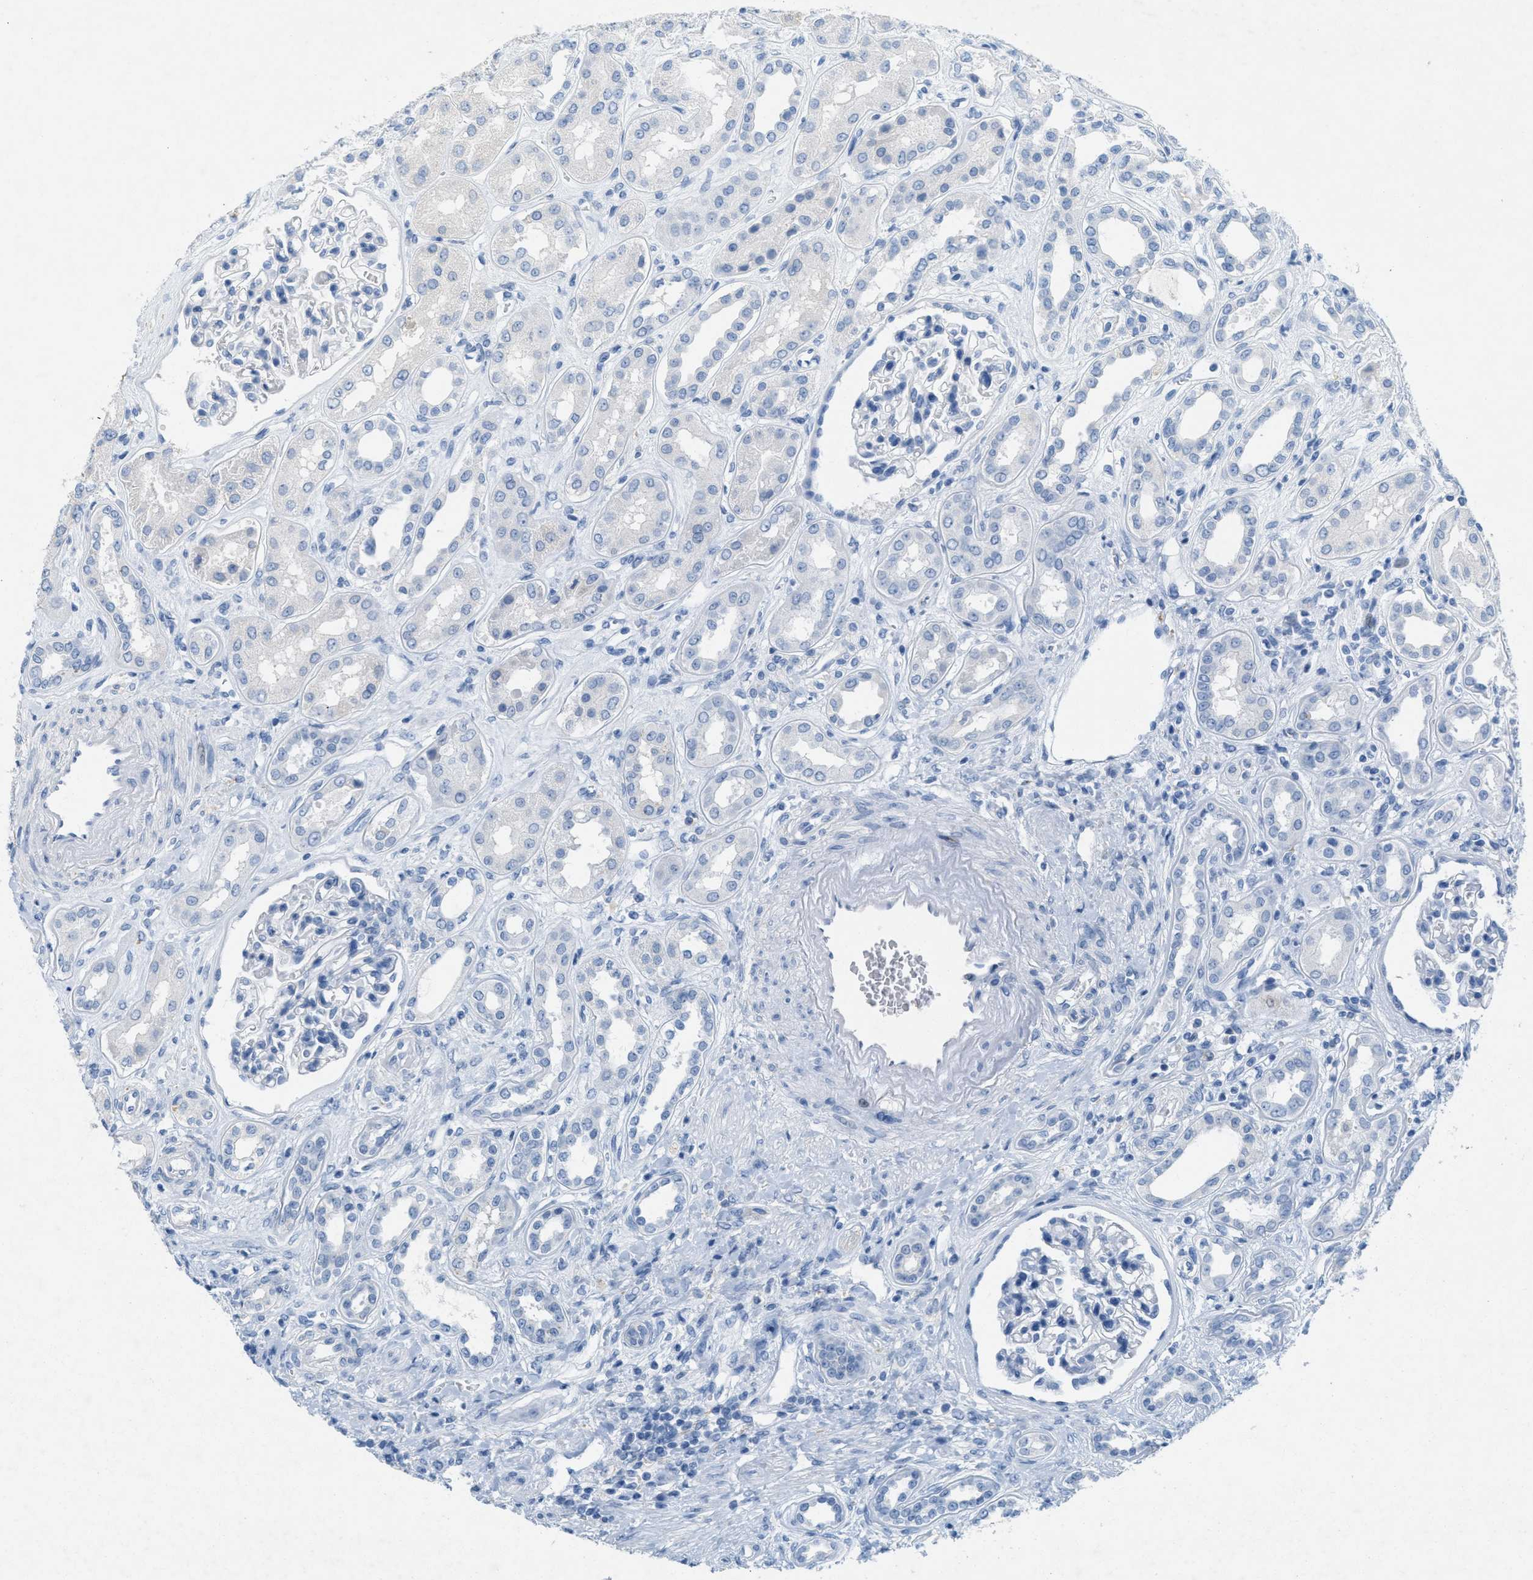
{"staining": {"intensity": "negative", "quantity": "none", "location": "none"}, "tissue": "kidney", "cell_type": "Cells in glomeruli", "image_type": "normal", "snomed": [{"axis": "morphology", "description": "Normal tissue, NOS"}, {"axis": "topography", "description": "Kidney"}], "caption": "High power microscopy micrograph of an IHC photomicrograph of unremarkable kidney, revealing no significant expression in cells in glomeruli. (DAB IHC with hematoxylin counter stain).", "gene": "GPM6A", "patient": {"sex": "male", "age": 59}}